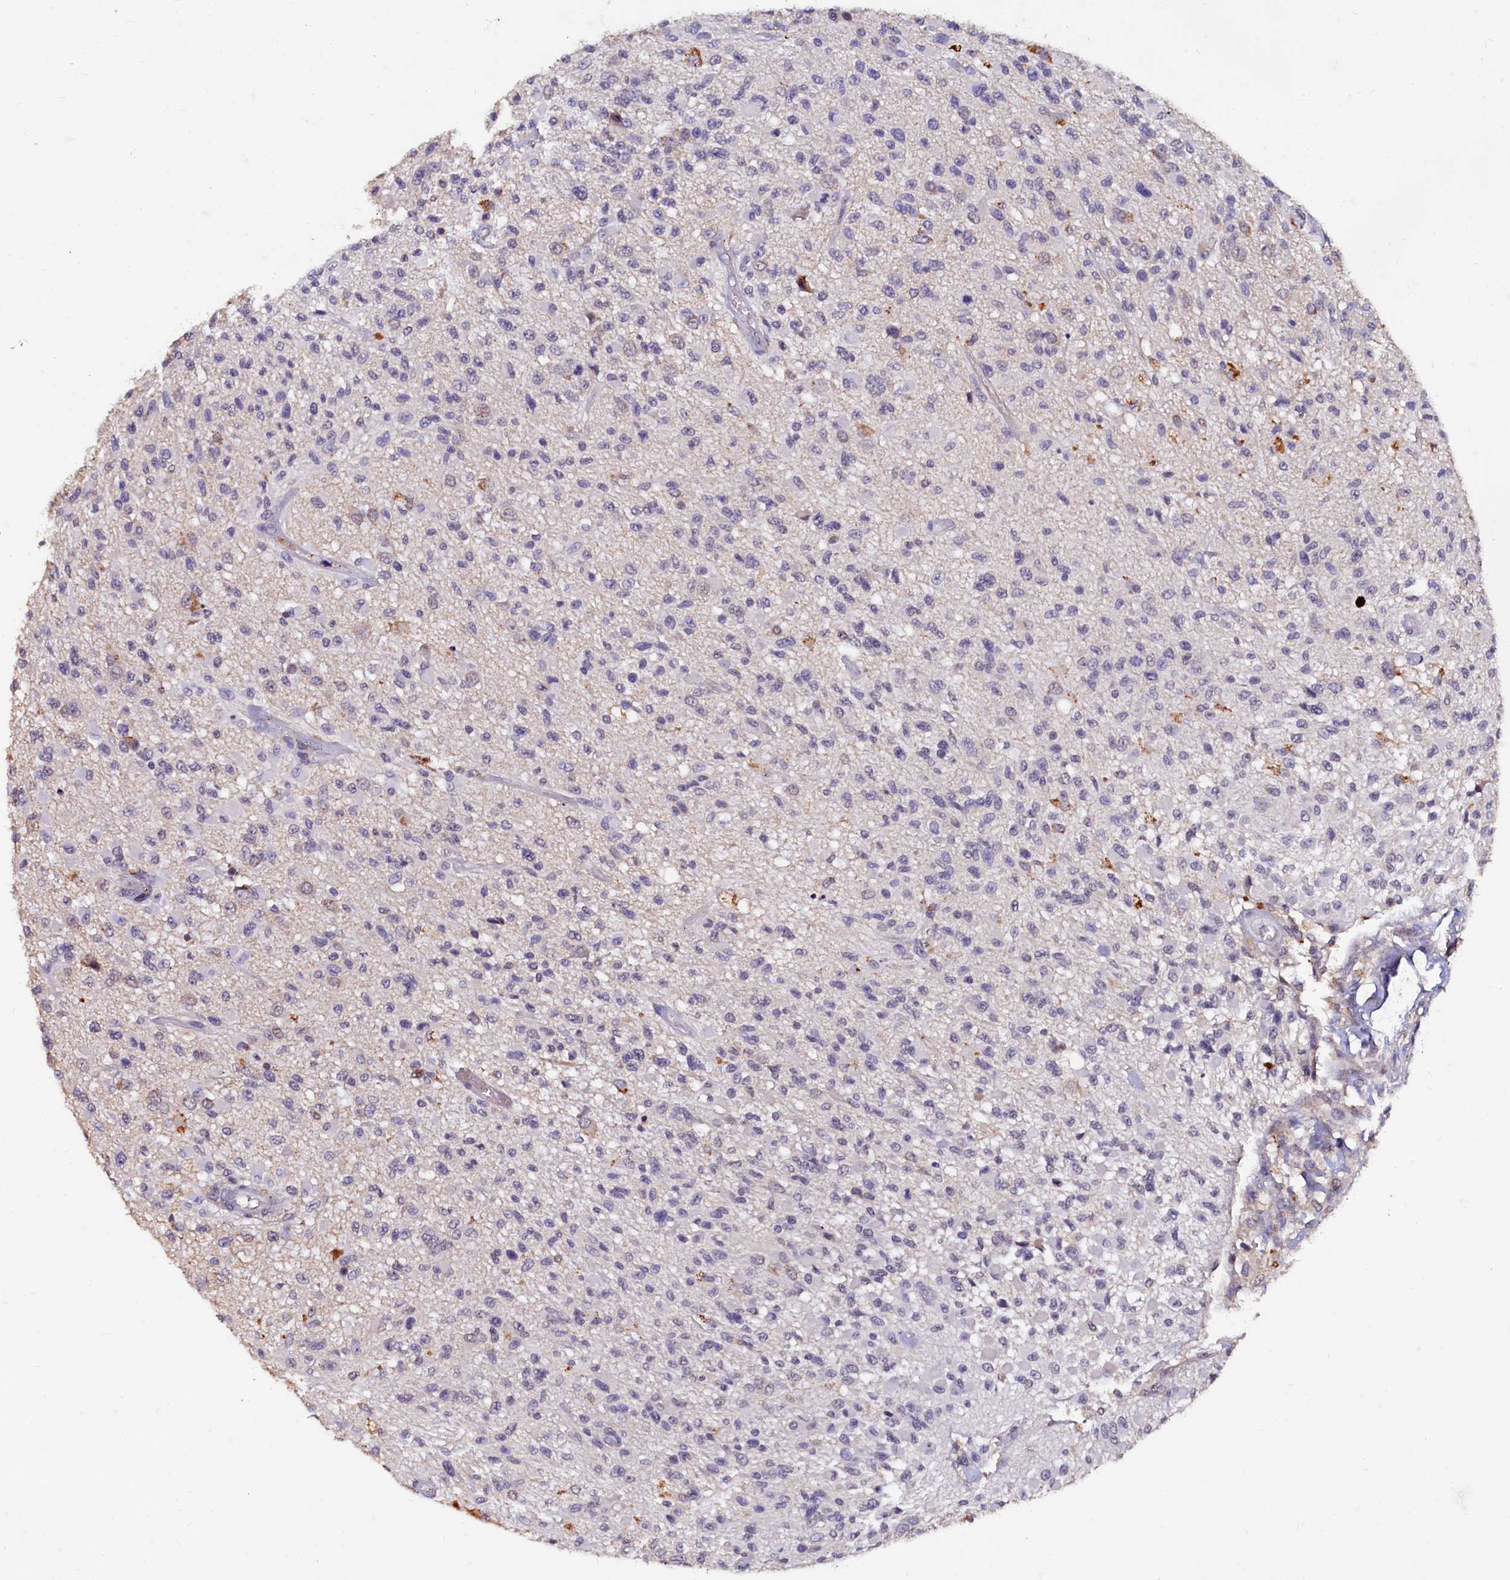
{"staining": {"intensity": "negative", "quantity": "none", "location": "none"}, "tissue": "glioma", "cell_type": "Tumor cells", "image_type": "cancer", "snomed": [{"axis": "morphology", "description": "Glioma, malignant, High grade"}, {"axis": "morphology", "description": "Glioblastoma, NOS"}, {"axis": "topography", "description": "Brain"}], "caption": "This is a micrograph of immunohistochemistry staining of glioblastoma, which shows no staining in tumor cells. (Immunohistochemistry (ihc), brightfield microscopy, high magnification).", "gene": "CSTPP1", "patient": {"sex": "male", "age": 60}}